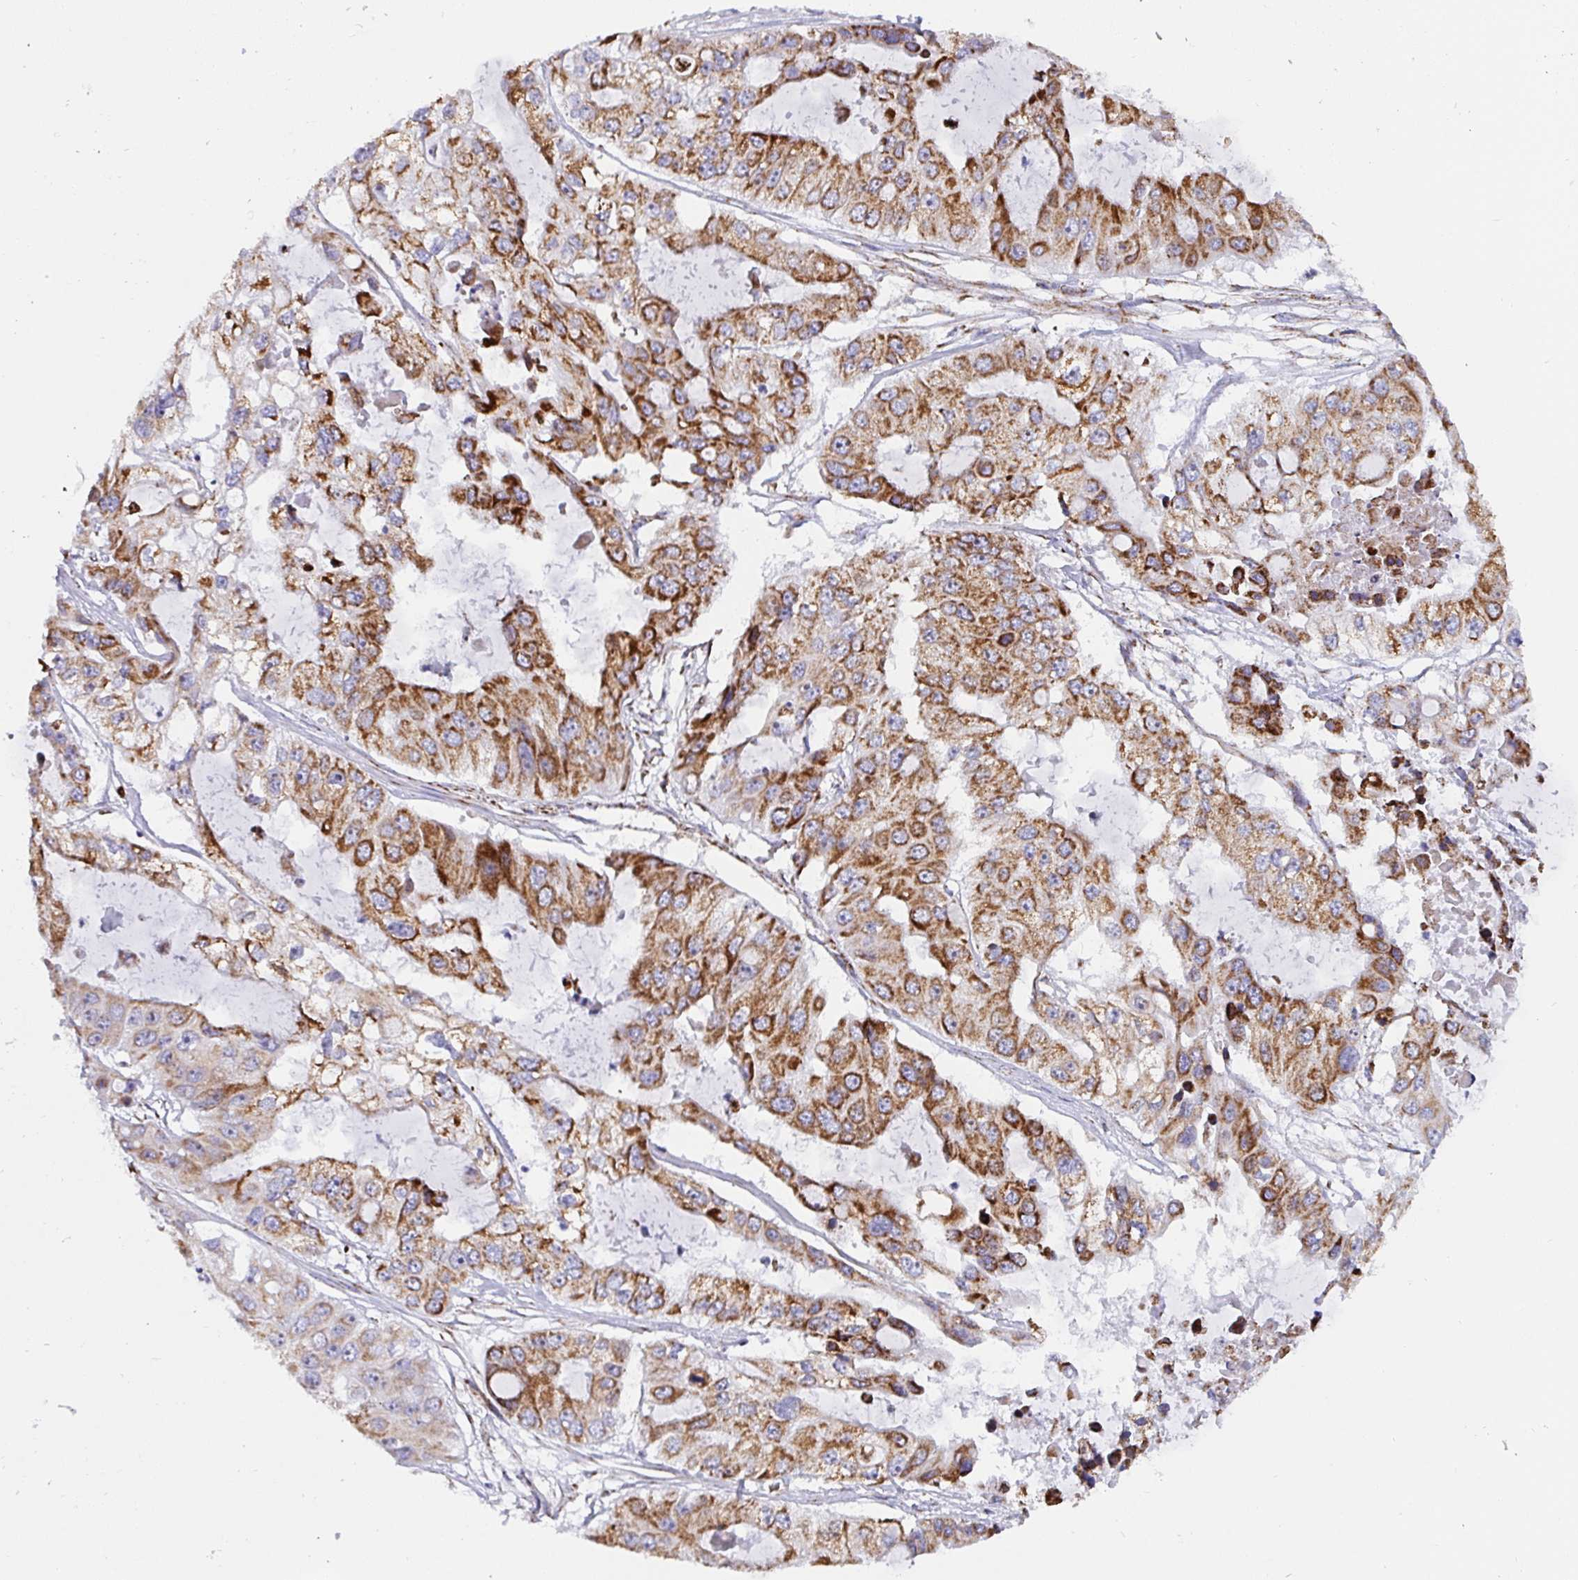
{"staining": {"intensity": "moderate", "quantity": ">75%", "location": "cytoplasmic/membranous"}, "tissue": "ovarian cancer", "cell_type": "Tumor cells", "image_type": "cancer", "snomed": [{"axis": "morphology", "description": "Cystadenocarcinoma, serous, NOS"}, {"axis": "topography", "description": "Ovary"}], "caption": "DAB (3,3'-diaminobenzidine) immunohistochemical staining of ovarian cancer reveals moderate cytoplasmic/membranous protein expression in about >75% of tumor cells. (IHC, brightfield microscopy, high magnification).", "gene": "ATP5MJ", "patient": {"sex": "female", "age": 56}}